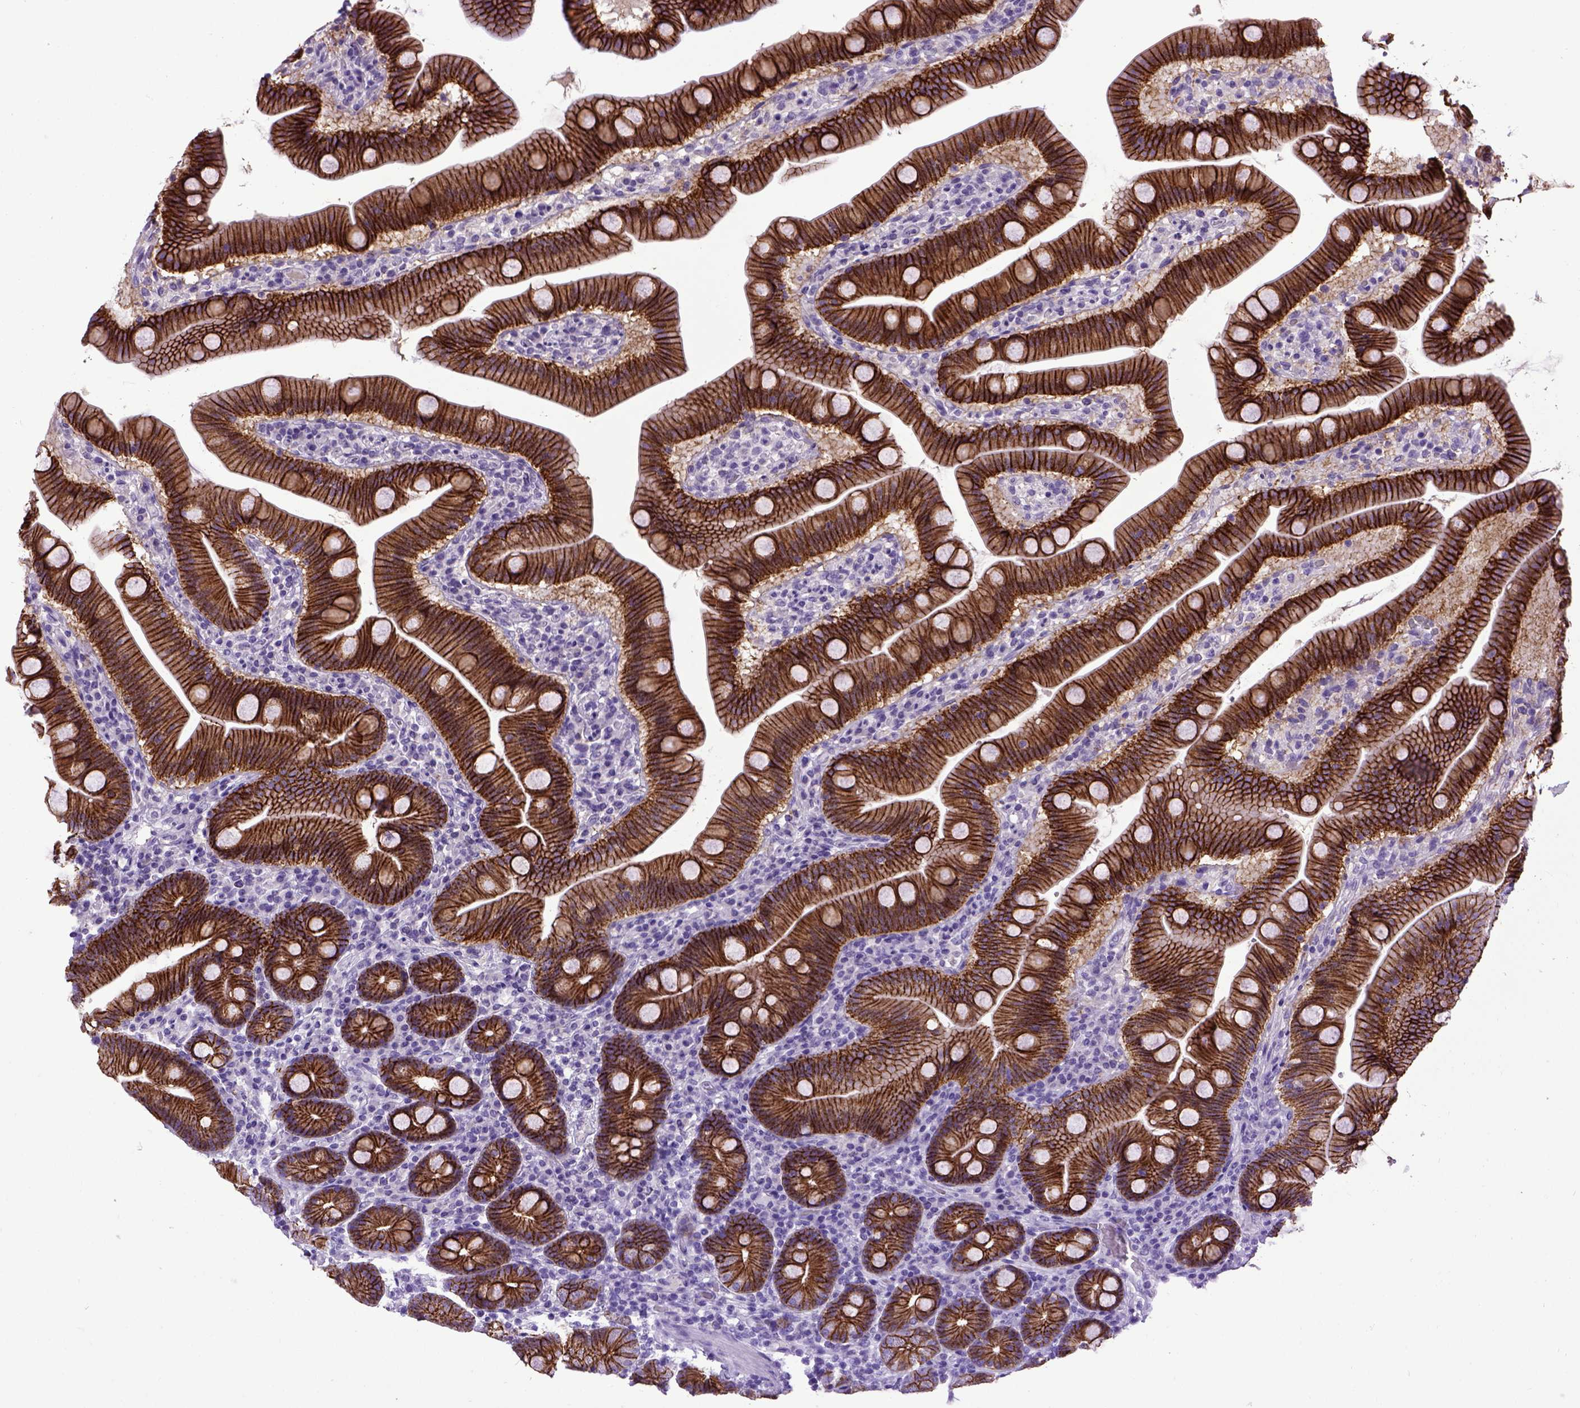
{"staining": {"intensity": "strong", "quantity": ">75%", "location": "cytoplasmic/membranous"}, "tissue": "duodenum", "cell_type": "Glandular cells", "image_type": "normal", "snomed": [{"axis": "morphology", "description": "Normal tissue, NOS"}, {"axis": "topography", "description": "Duodenum"}], "caption": "The photomicrograph exhibits a brown stain indicating the presence of a protein in the cytoplasmic/membranous of glandular cells in duodenum. (IHC, brightfield microscopy, high magnification).", "gene": "CDH1", "patient": {"sex": "male", "age": 59}}